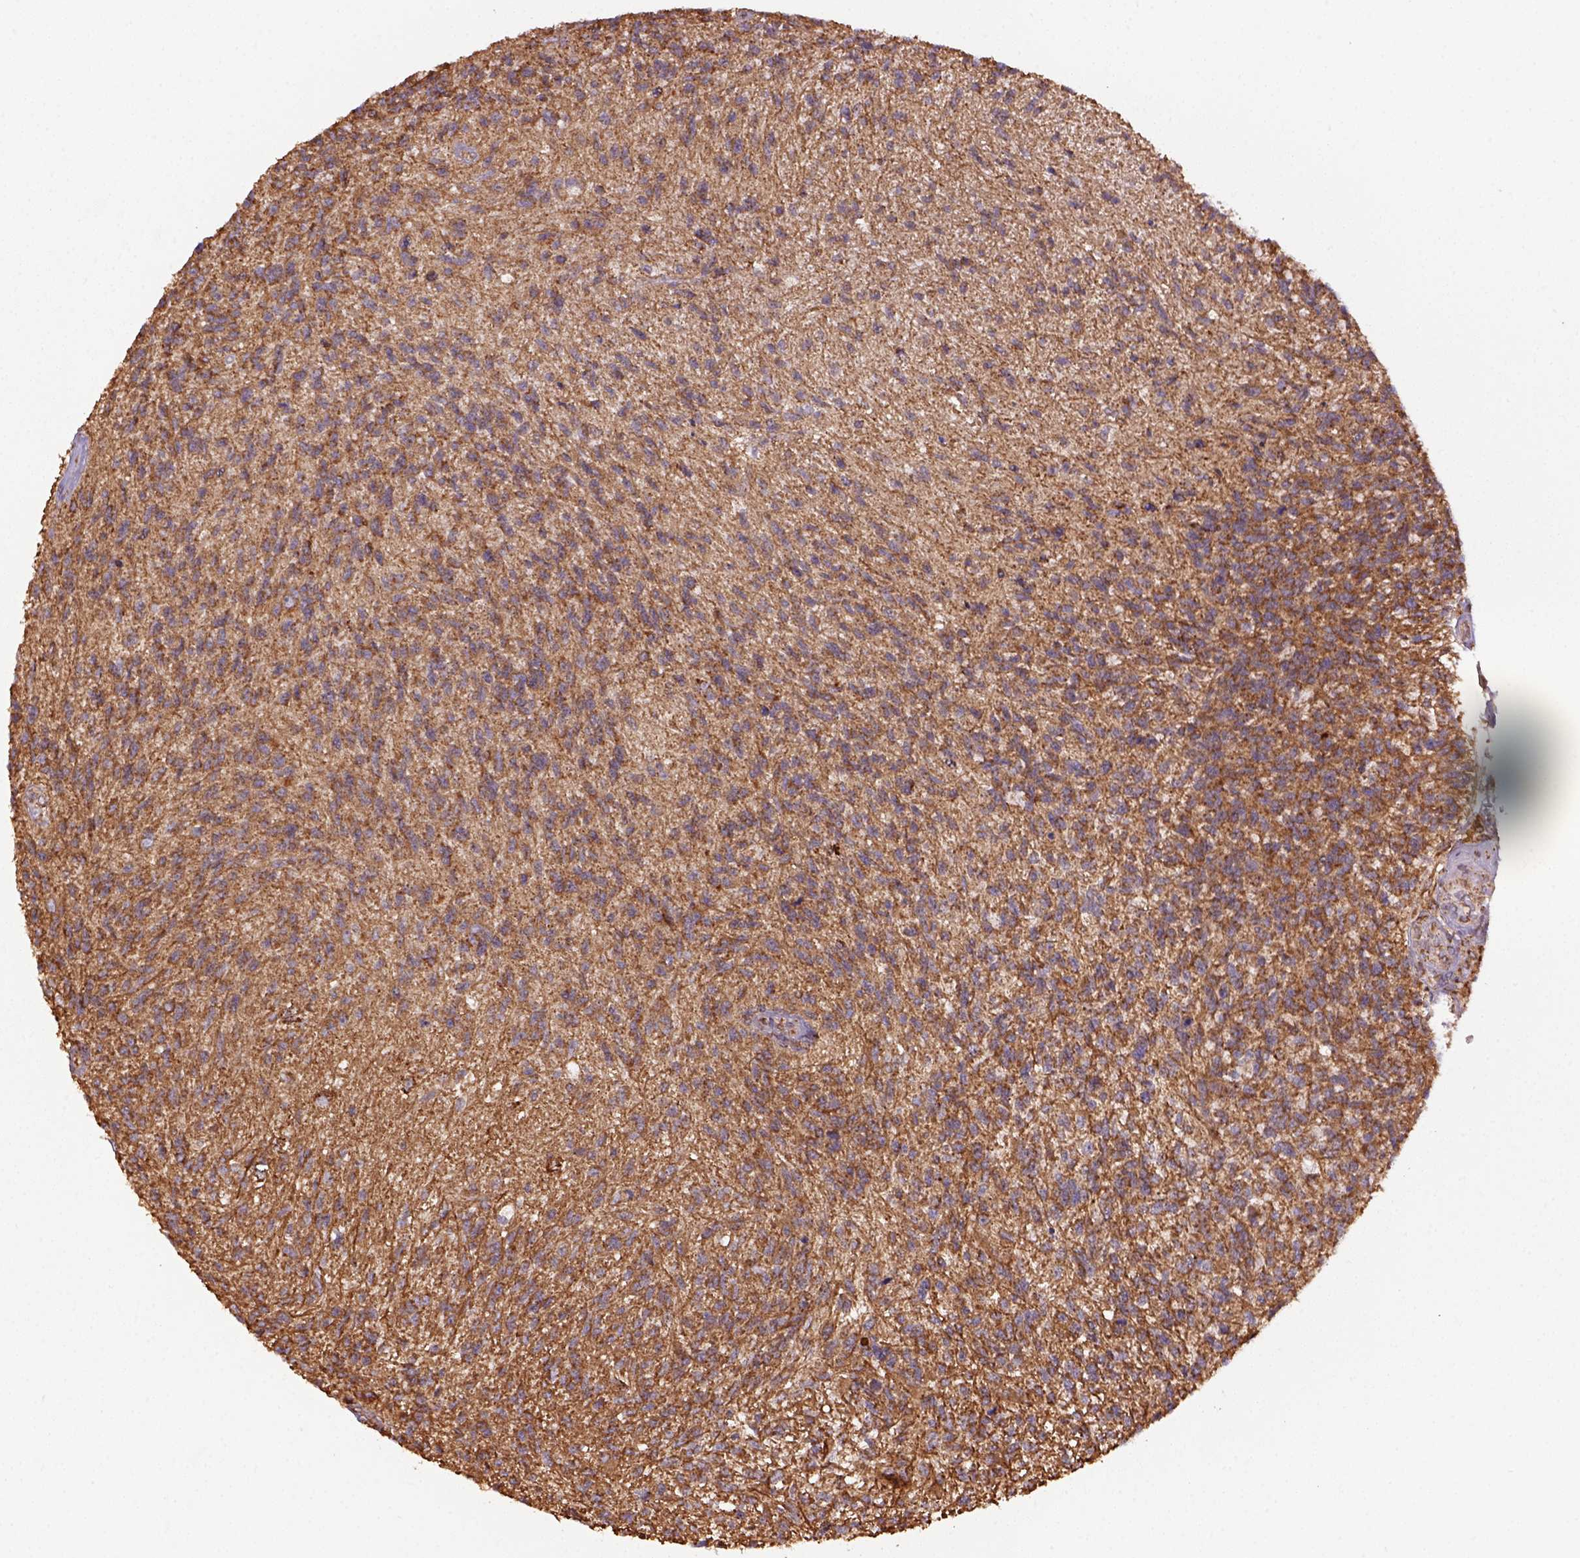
{"staining": {"intensity": "moderate", "quantity": ">75%", "location": "cytoplasmic/membranous"}, "tissue": "glioma", "cell_type": "Tumor cells", "image_type": "cancer", "snomed": [{"axis": "morphology", "description": "Glioma, malignant, High grade"}, {"axis": "topography", "description": "Brain"}], "caption": "High-magnification brightfield microscopy of malignant glioma (high-grade) stained with DAB (3,3'-diaminobenzidine) (brown) and counterstained with hematoxylin (blue). tumor cells exhibit moderate cytoplasmic/membranous positivity is appreciated in about>75% of cells. The staining was performed using DAB (3,3'-diaminobenzidine) to visualize the protein expression in brown, while the nuclei were stained in blue with hematoxylin (Magnification: 20x).", "gene": "MAPK8IP3", "patient": {"sex": "male", "age": 56}}